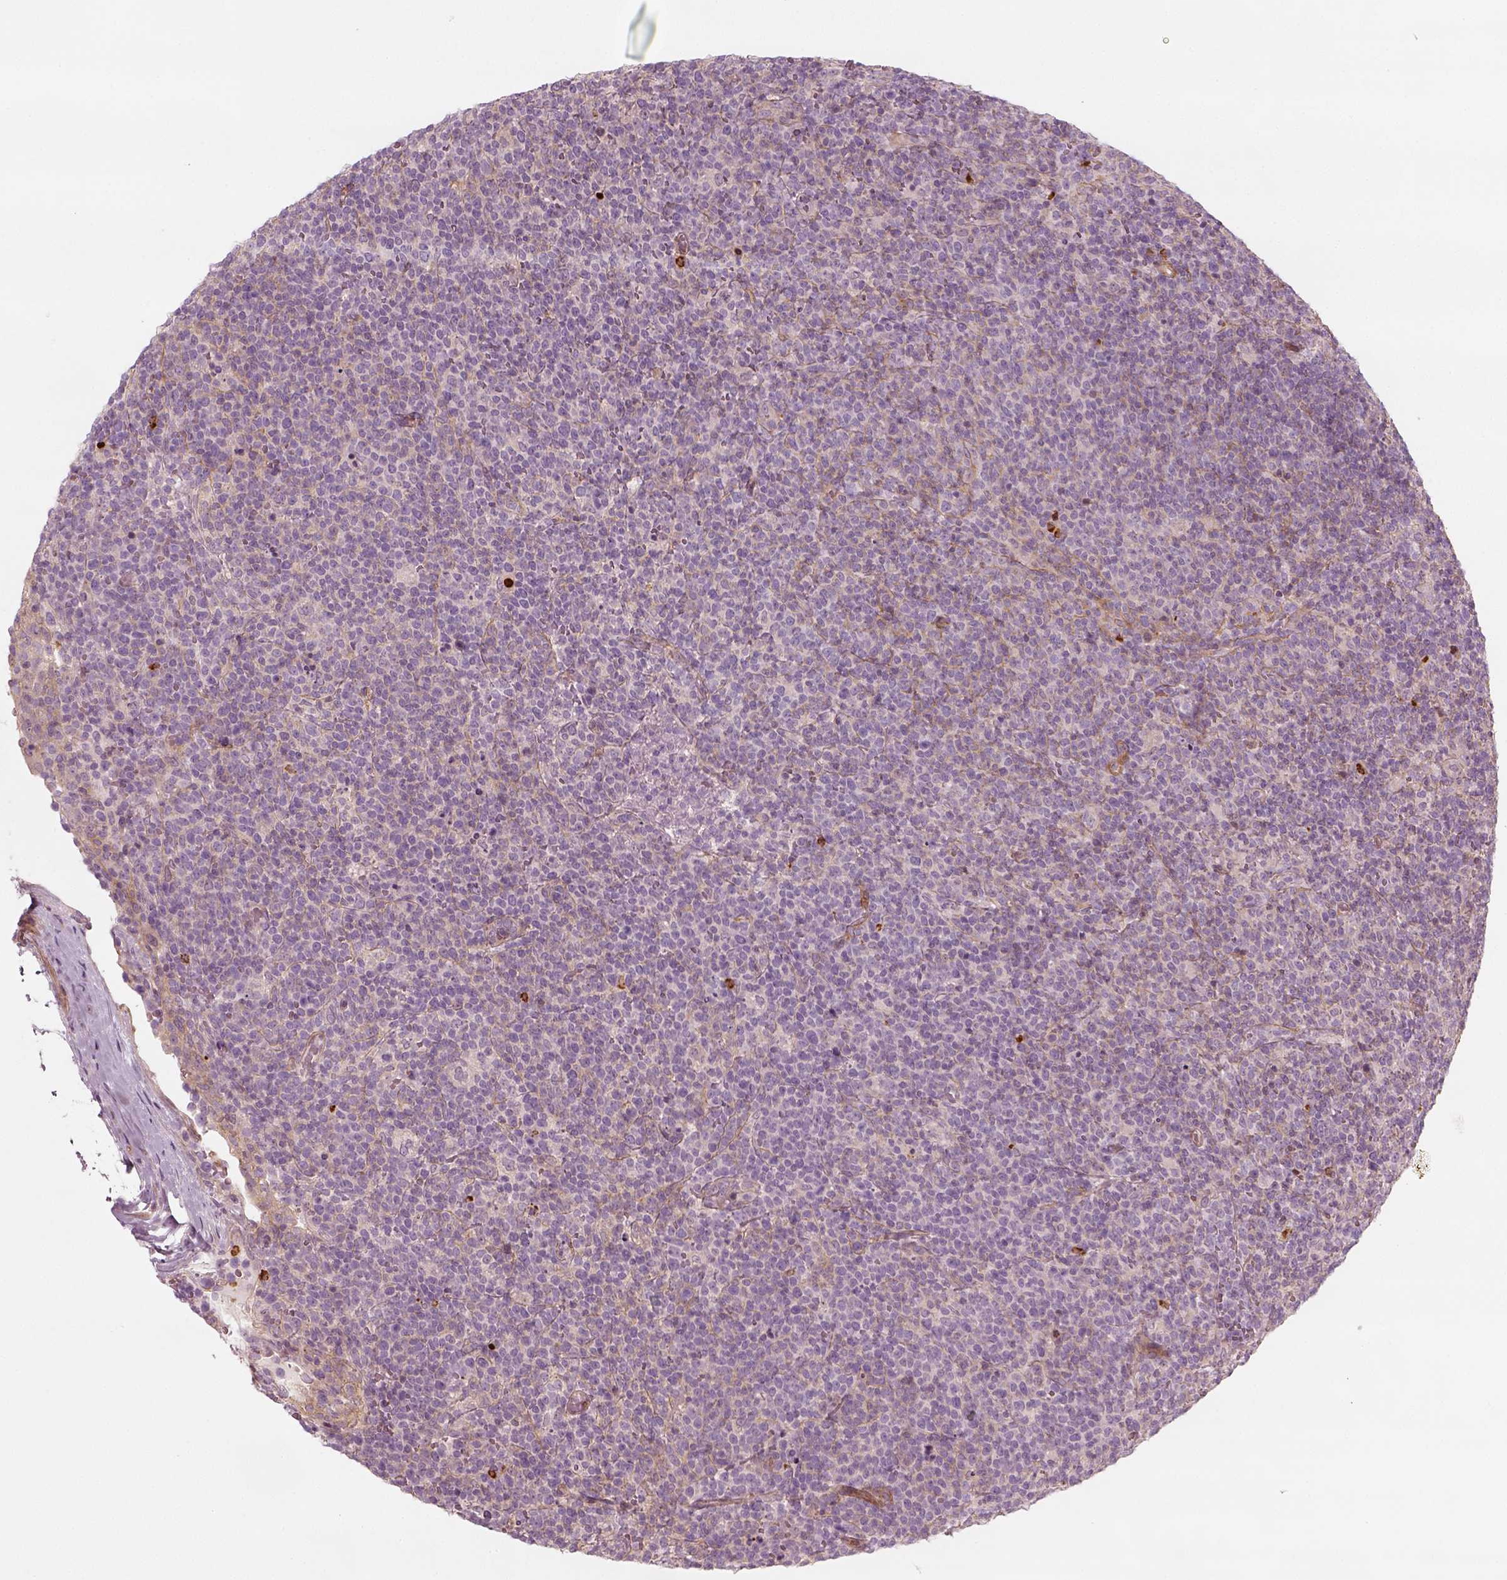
{"staining": {"intensity": "negative", "quantity": "none", "location": "none"}, "tissue": "lymphoma", "cell_type": "Tumor cells", "image_type": "cancer", "snomed": [{"axis": "morphology", "description": "Malignant lymphoma, non-Hodgkin's type, High grade"}, {"axis": "topography", "description": "Lymph node"}], "caption": "The immunohistochemistry micrograph has no significant staining in tumor cells of lymphoma tissue.", "gene": "NPTN", "patient": {"sex": "male", "age": 61}}